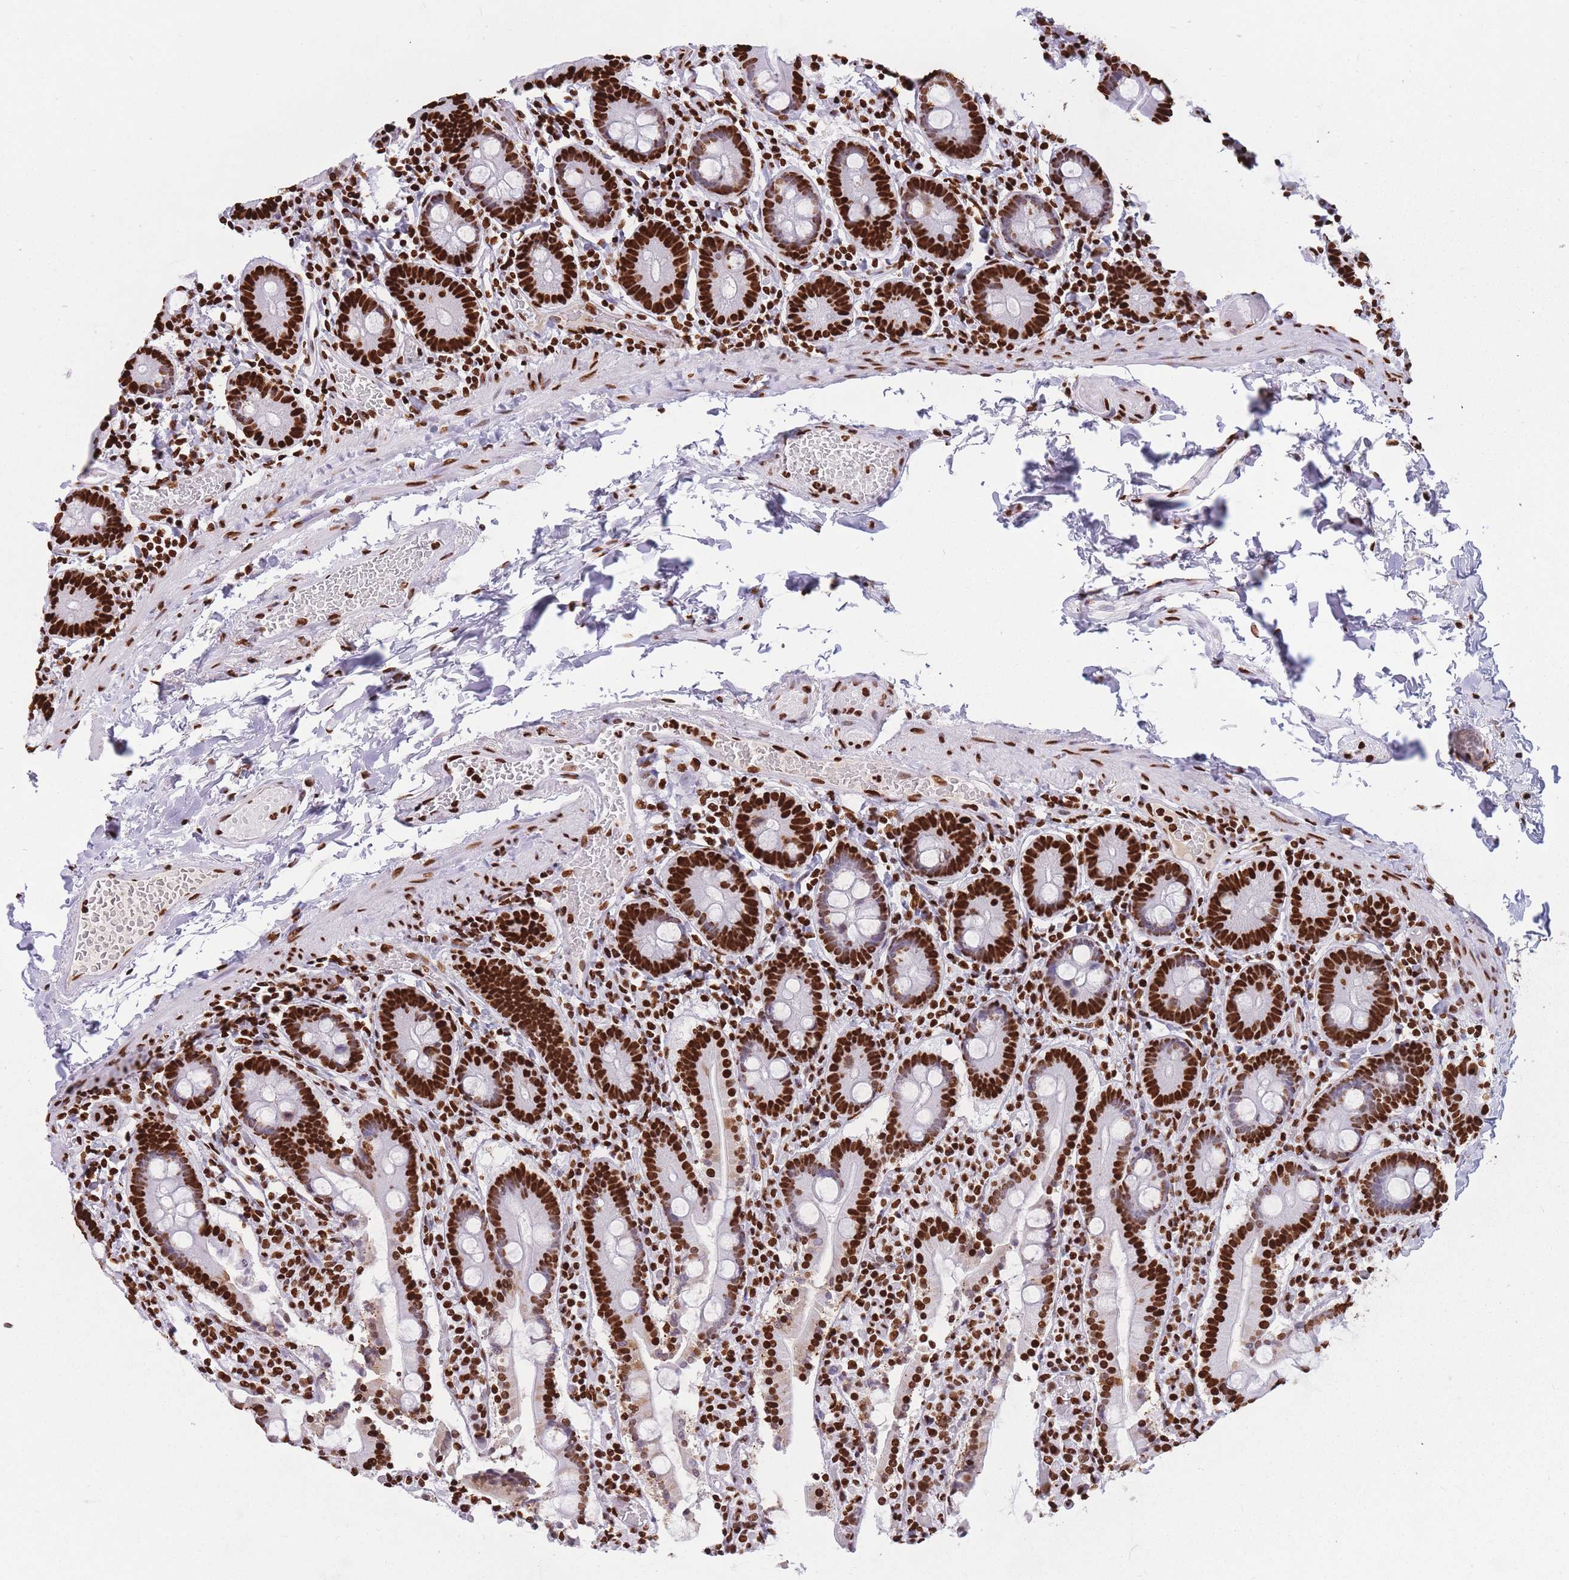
{"staining": {"intensity": "strong", "quantity": ">75%", "location": "nuclear"}, "tissue": "duodenum", "cell_type": "Glandular cells", "image_type": "normal", "snomed": [{"axis": "morphology", "description": "Normal tissue, NOS"}, {"axis": "topography", "description": "Duodenum"}], "caption": "This is a photomicrograph of IHC staining of benign duodenum, which shows strong positivity in the nuclear of glandular cells.", "gene": "HNRNPUL1", "patient": {"sex": "male", "age": 55}}